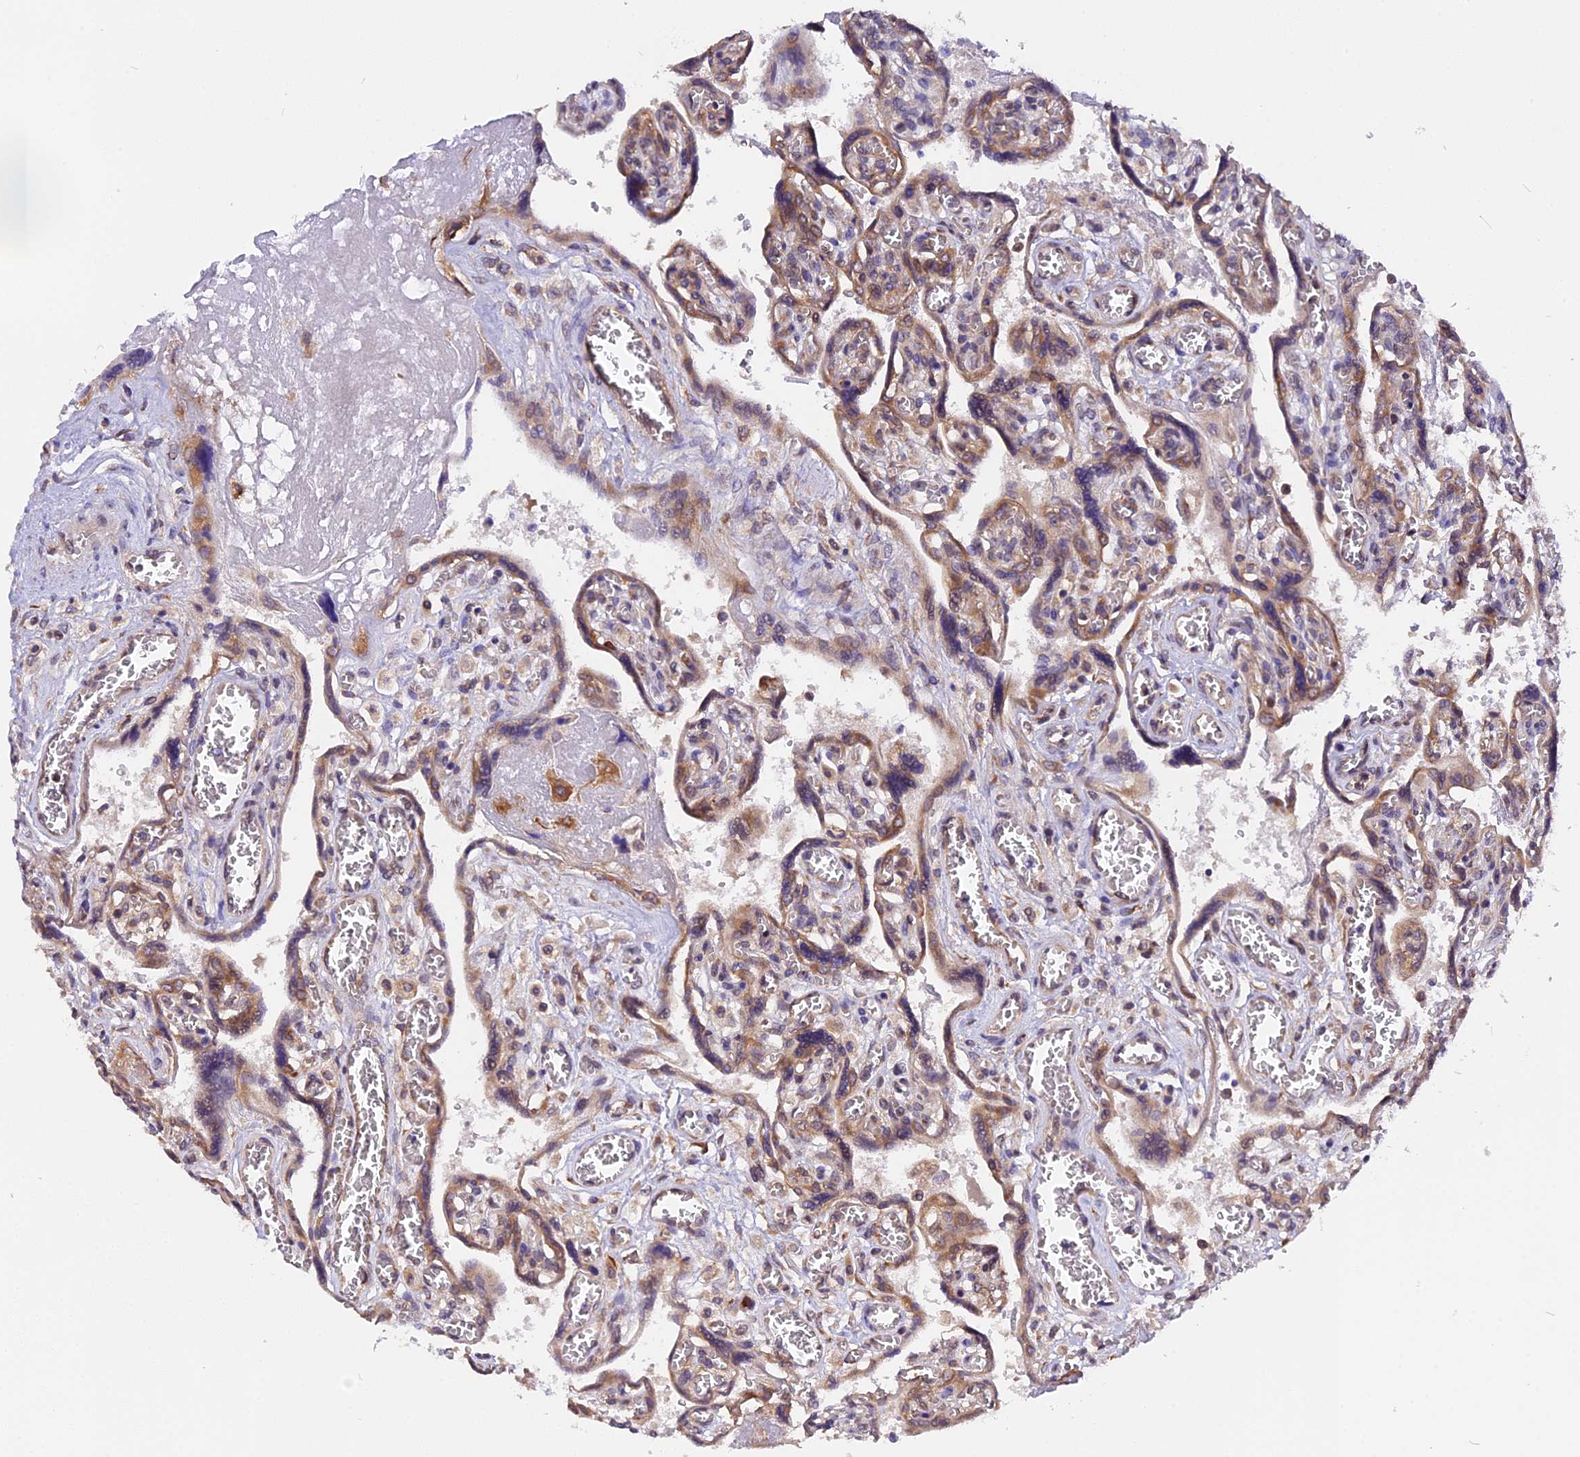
{"staining": {"intensity": "strong", "quantity": "25%-75%", "location": "cytoplasmic/membranous"}, "tissue": "placenta", "cell_type": "Trophoblastic cells", "image_type": "normal", "snomed": [{"axis": "morphology", "description": "Normal tissue, NOS"}, {"axis": "topography", "description": "Placenta"}], "caption": "Immunohistochemical staining of unremarkable placenta exhibits high levels of strong cytoplasmic/membranous expression in about 25%-75% of trophoblastic cells.", "gene": "GNPTAB", "patient": {"sex": "female", "age": 39}}